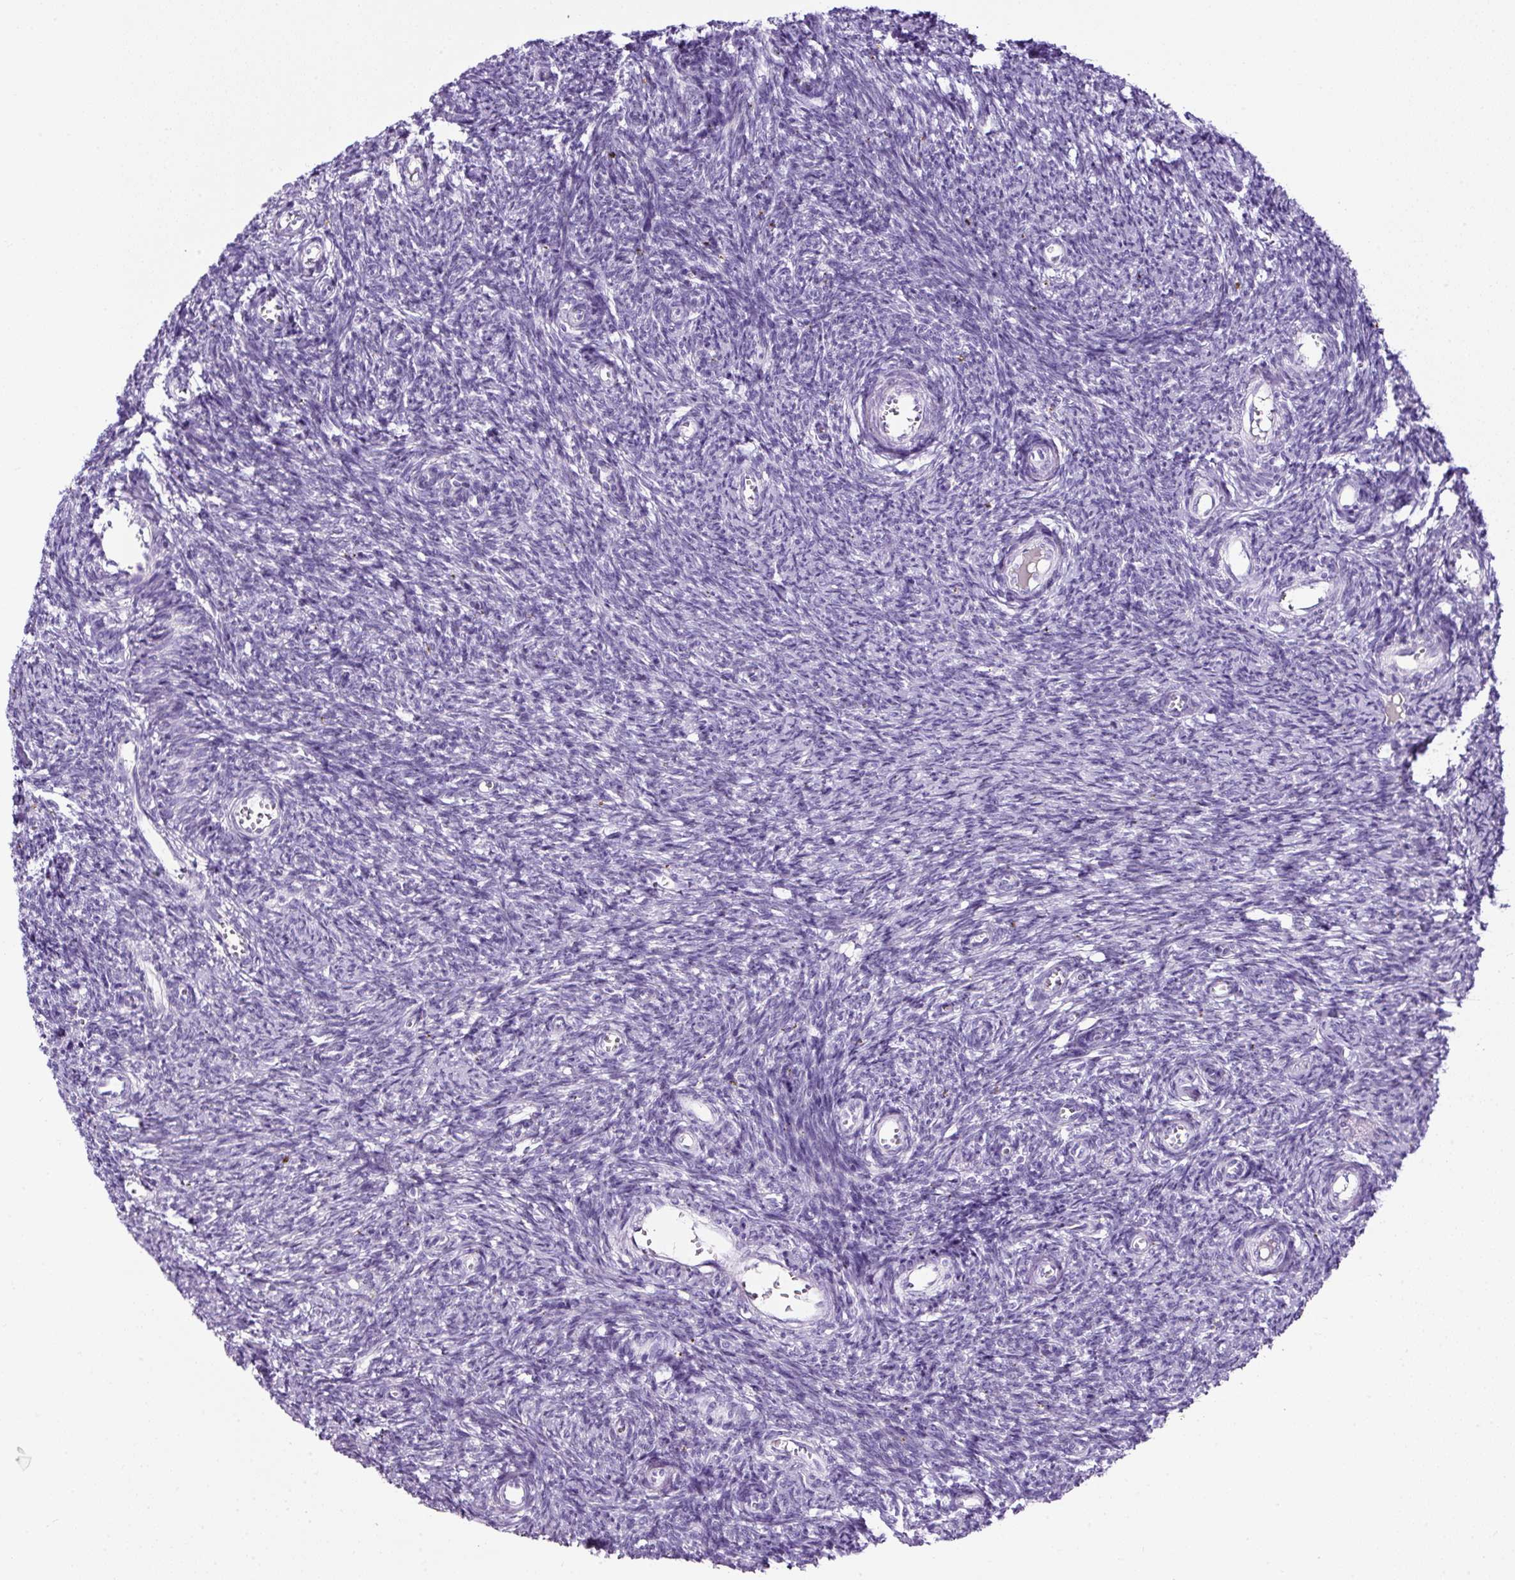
{"staining": {"intensity": "negative", "quantity": "none", "location": "none"}, "tissue": "ovary", "cell_type": "Follicle cells", "image_type": "normal", "snomed": [{"axis": "morphology", "description": "Normal tissue, NOS"}, {"axis": "topography", "description": "Ovary"}], "caption": "IHC photomicrograph of unremarkable human ovary stained for a protein (brown), which shows no staining in follicle cells. (DAB (3,3'-diaminobenzidine) immunohistochemistry (IHC) with hematoxylin counter stain).", "gene": "SP8", "patient": {"sex": "female", "age": 44}}